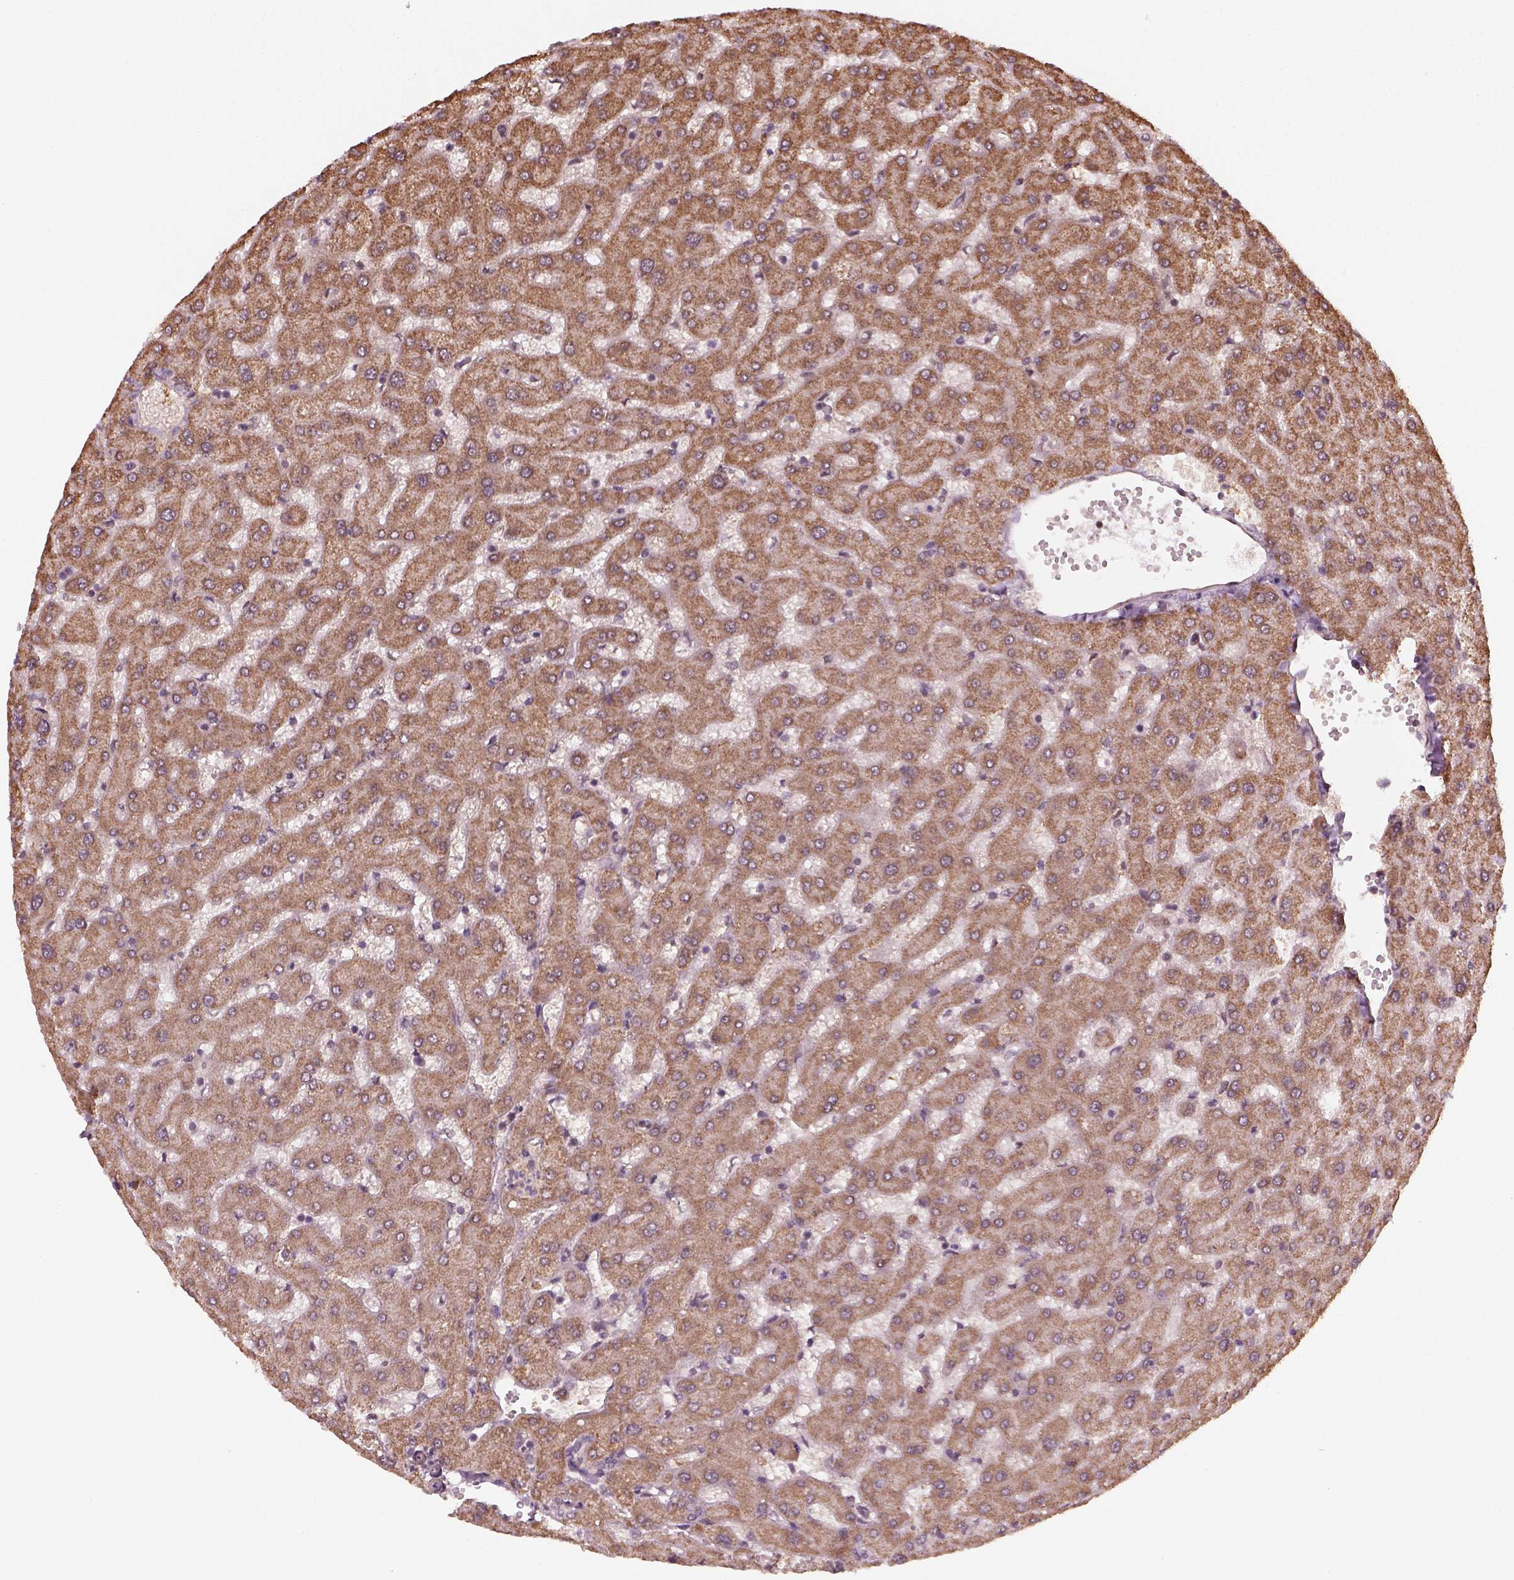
{"staining": {"intensity": "weak", "quantity": ">75%", "location": "cytoplasmic/membranous"}, "tissue": "liver", "cell_type": "Cholangiocytes", "image_type": "normal", "snomed": [{"axis": "morphology", "description": "Normal tissue, NOS"}, {"axis": "topography", "description": "Liver"}], "caption": "Cholangiocytes exhibit low levels of weak cytoplasmic/membranous expression in approximately >75% of cells in benign human liver.", "gene": "NUDT9", "patient": {"sex": "female", "age": 63}}